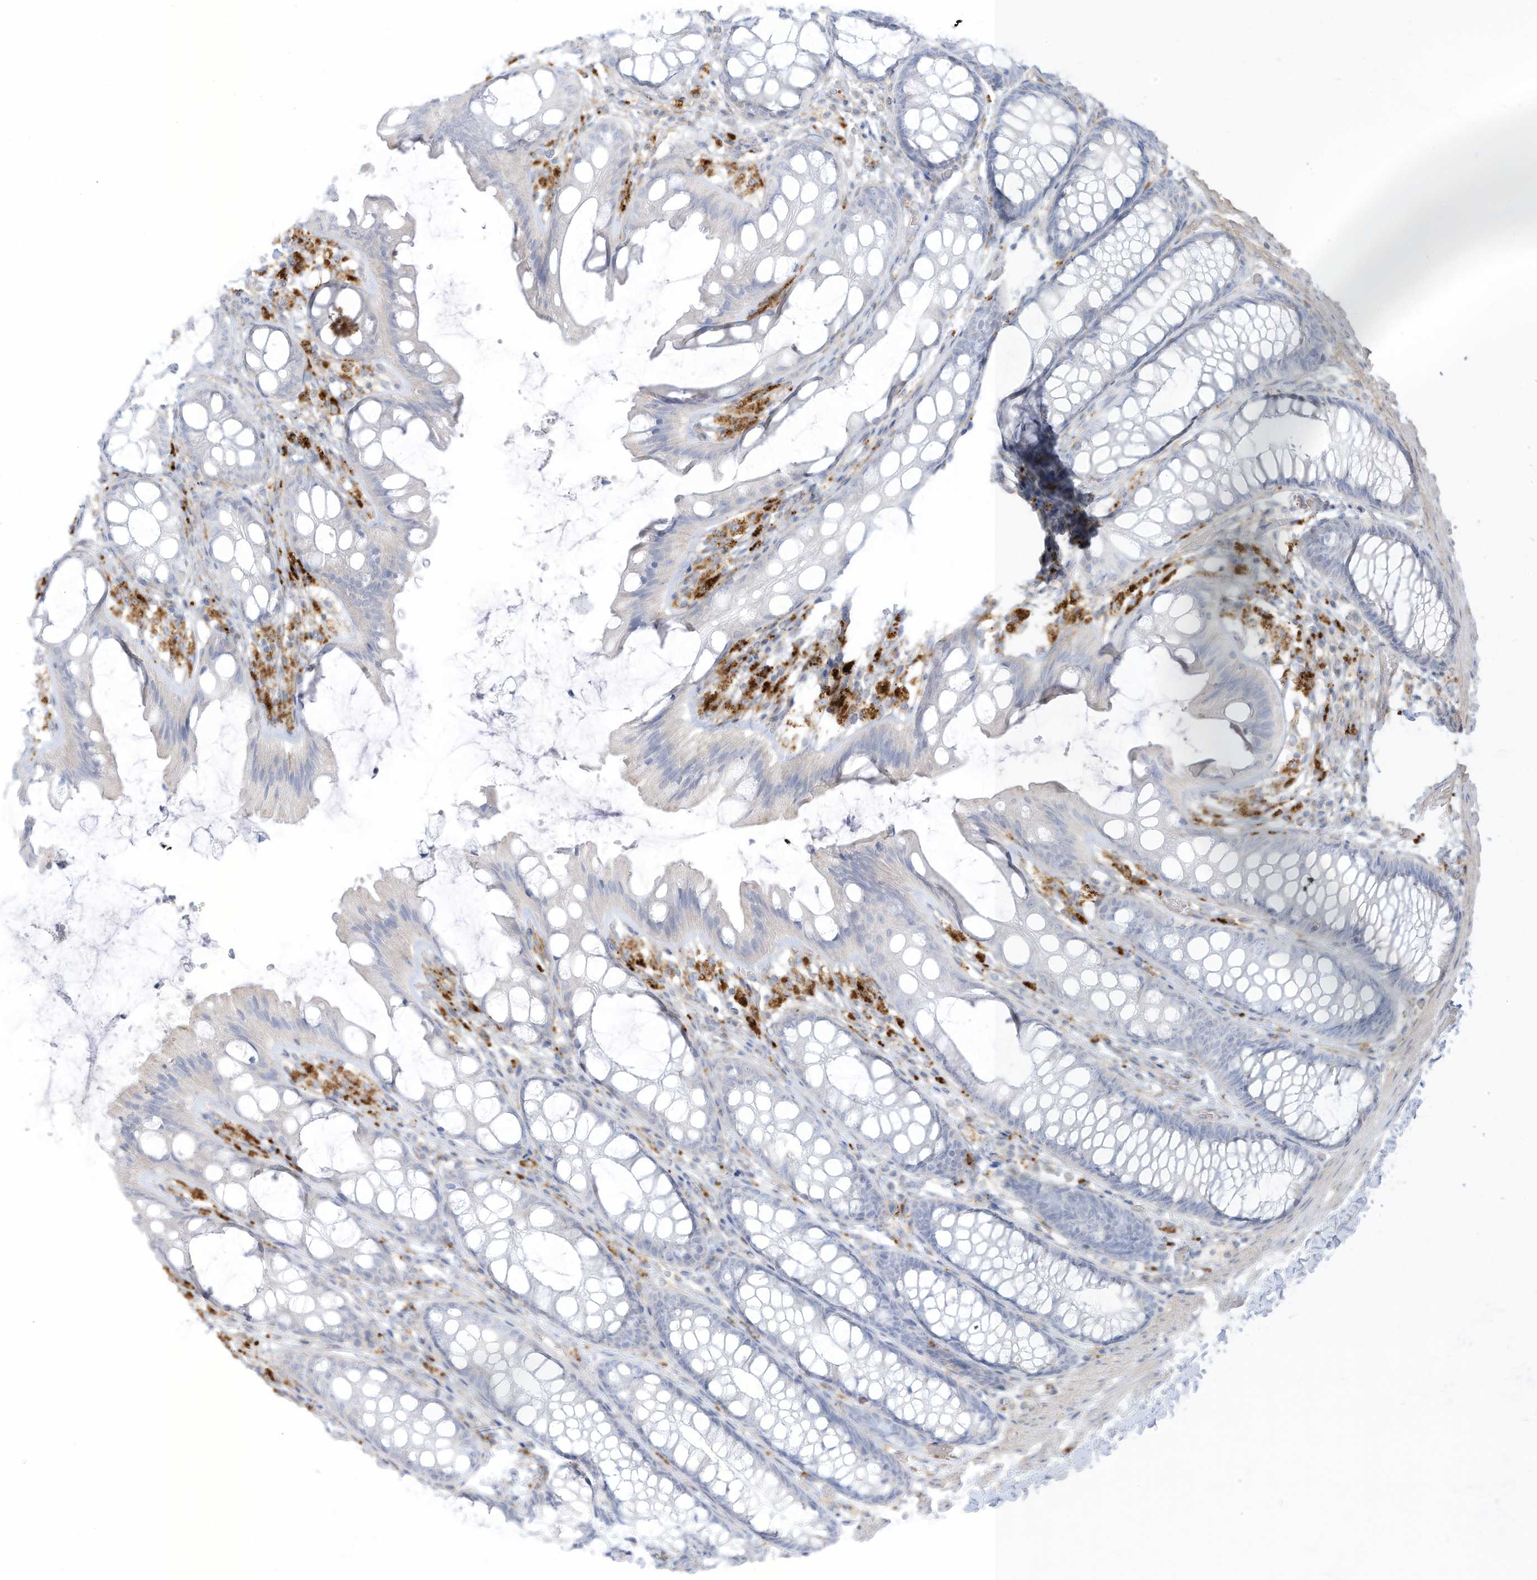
{"staining": {"intensity": "moderate", "quantity": "25%-75%", "location": "cytoplasmic/membranous"}, "tissue": "colon", "cell_type": "Endothelial cells", "image_type": "normal", "snomed": [{"axis": "morphology", "description": "Normal tissue, NOS"}, {"axis": "topography", "description": "Colon"}], "caption": "Moderate cytoplasmic/membranous staining is present in about 25%-75% of endothelial cells in normal colon.", "gene": "TAL2", "patient": {"sex": "male", "age": 47}}